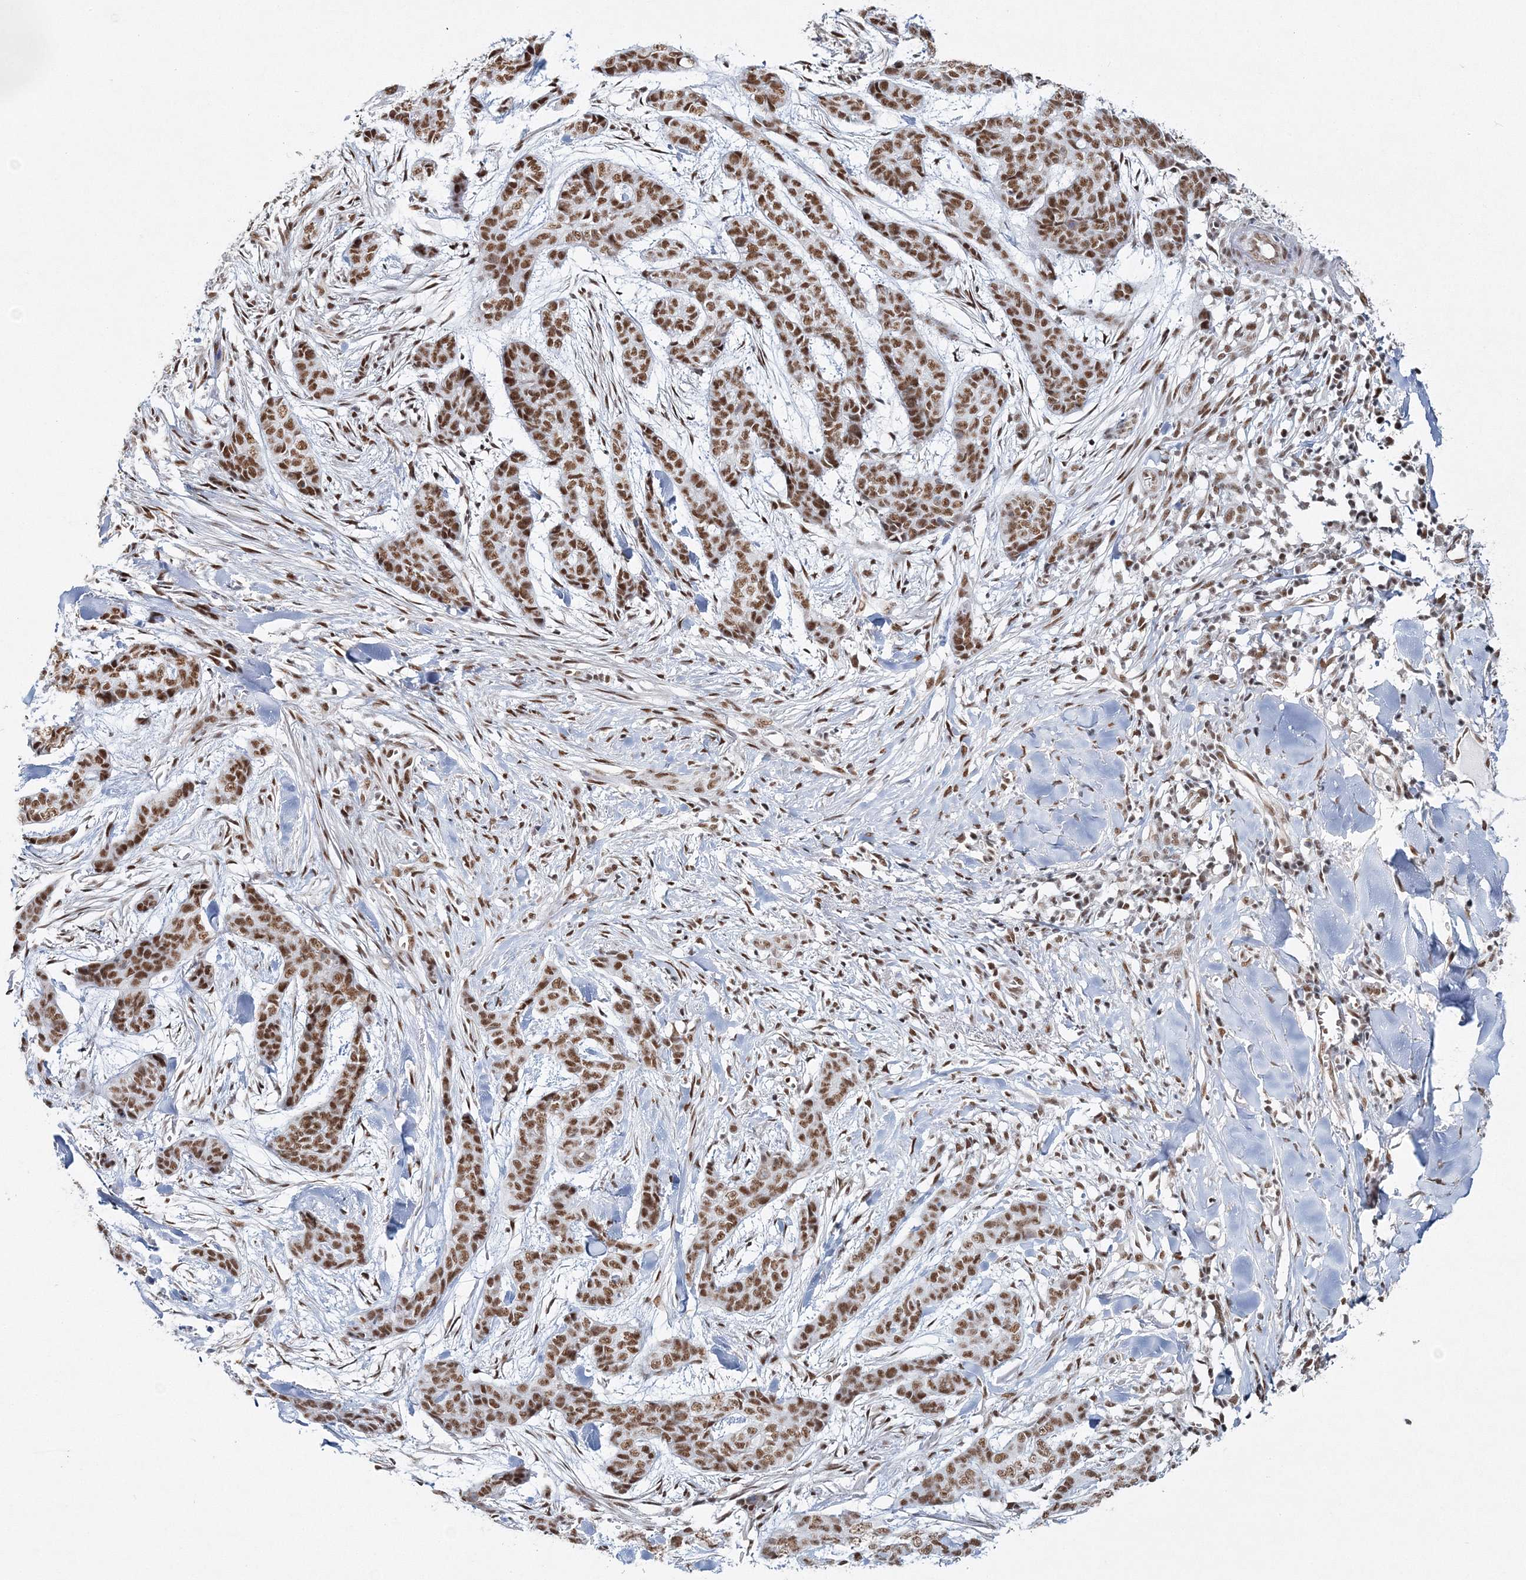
{"staining": {"intensity": "moderate", "quantity": ">75%", "location": "nuclear"}, "tissue": "skin cancer", "cell_type": "Tumor cells", "image_type": "cancer", "snomed": [{"axis": "morphology", "description": "Basal cell carcinoma"}, {"axis": "topography", "description": "Skin"}], "caption": "The image reveals staining of basal cell carcinoma (skin), revealing moderate nuclear protein positivity (brown color) within tumor cells.", "gene": "QRICH1", "patient": {"sex": "female", "age": 64}}